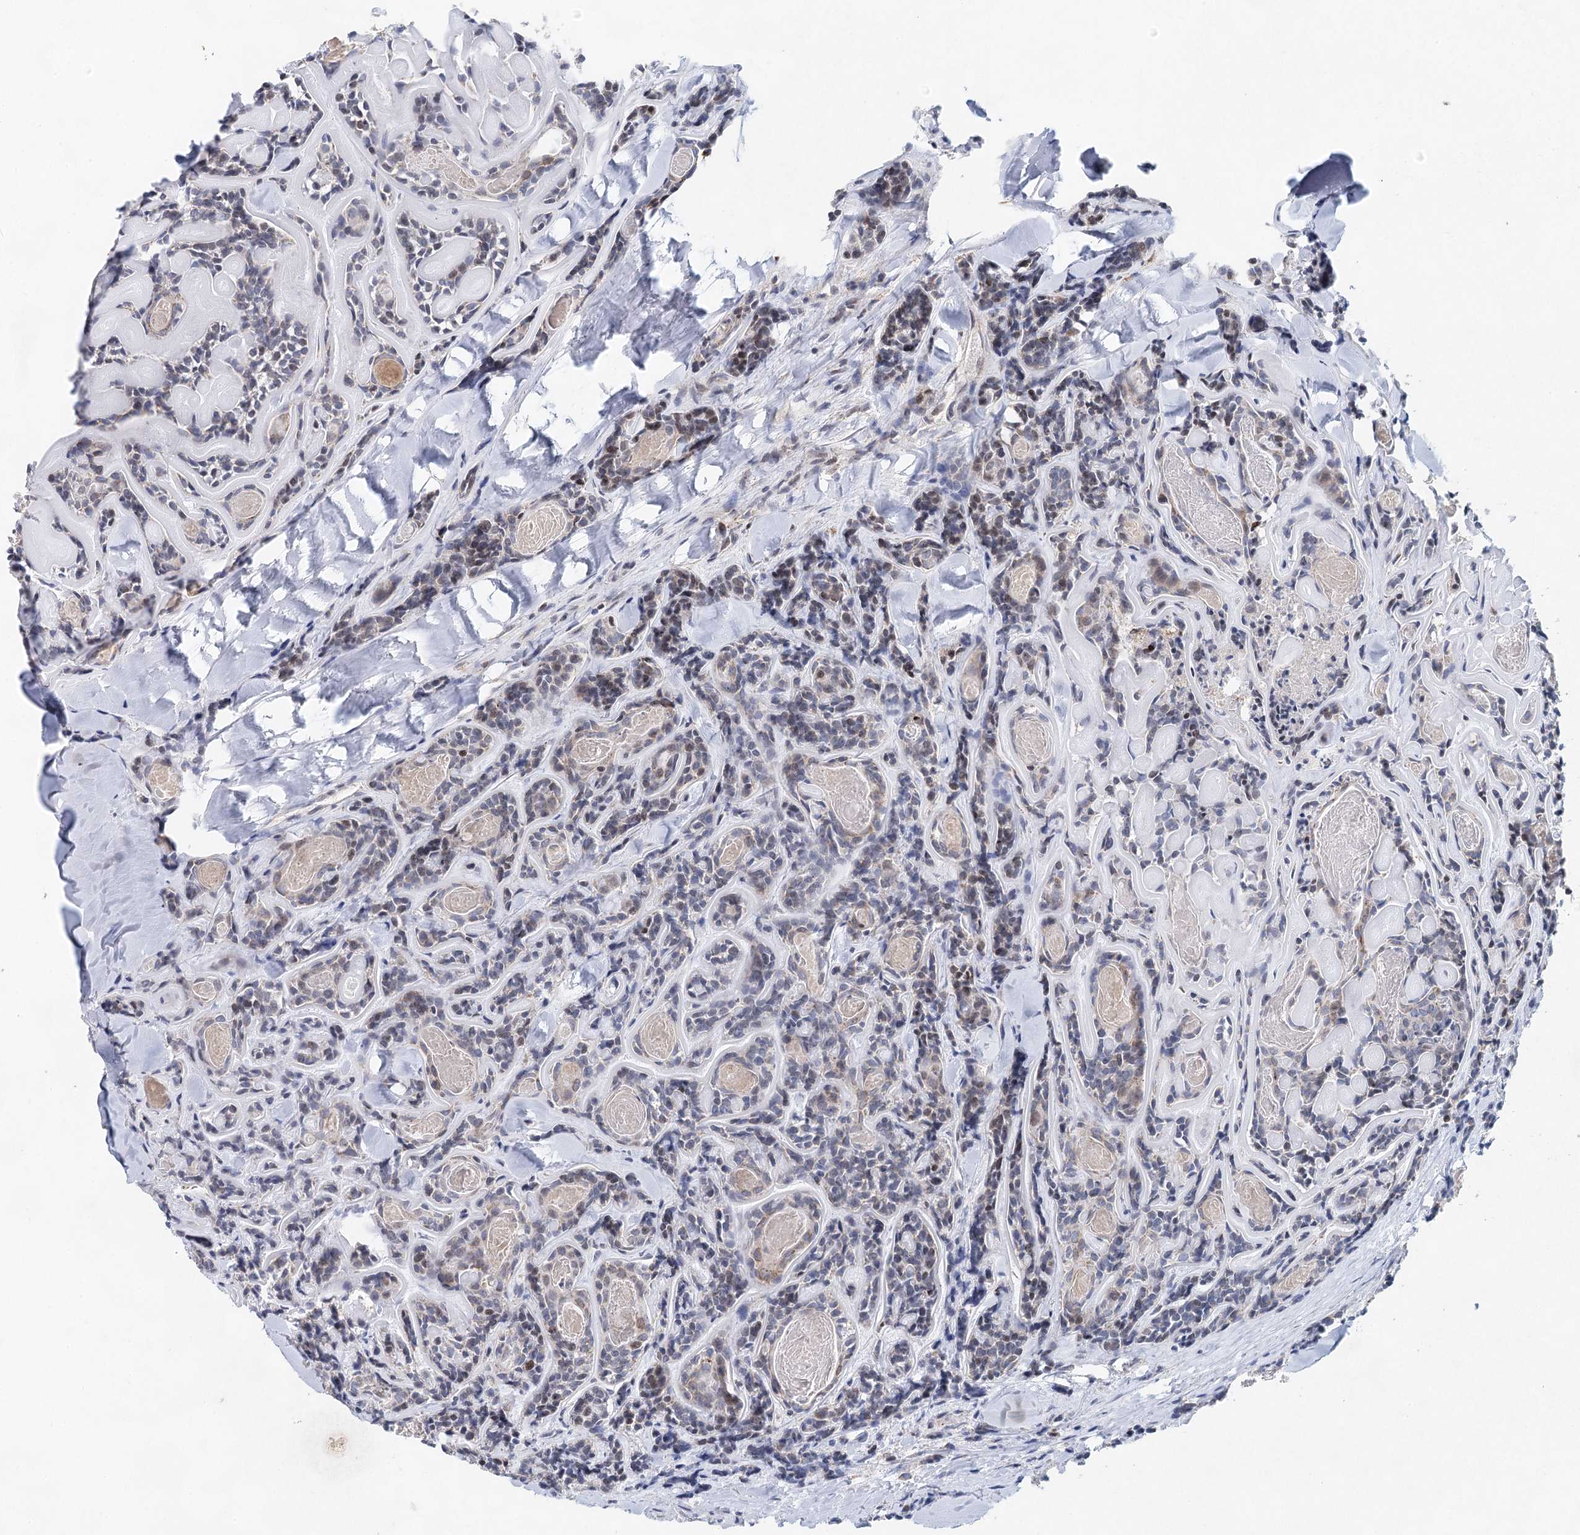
{"staining": {"intensity": "moderate", "quantity": "<25%", "location": "nuclear"}, "tissue": "head and neck cancer", "cell_type": "Tumor cells", "image_type": "cancer", "snomed": [{"axis": "morphology", "description": "Adenocarcinoma, NOS"}, {"axis": "topography", "description": "Salivary gland"}, {"axis": "topography", "description": "Head-Neck"}], "caption": "The micrograph exhibits staining of head and neck cancer, revealing moderate nuclear protein expression (brown color) within tumor cells.", "gene": "XPO6", "patient": {"sex": "female", "age": 63}}